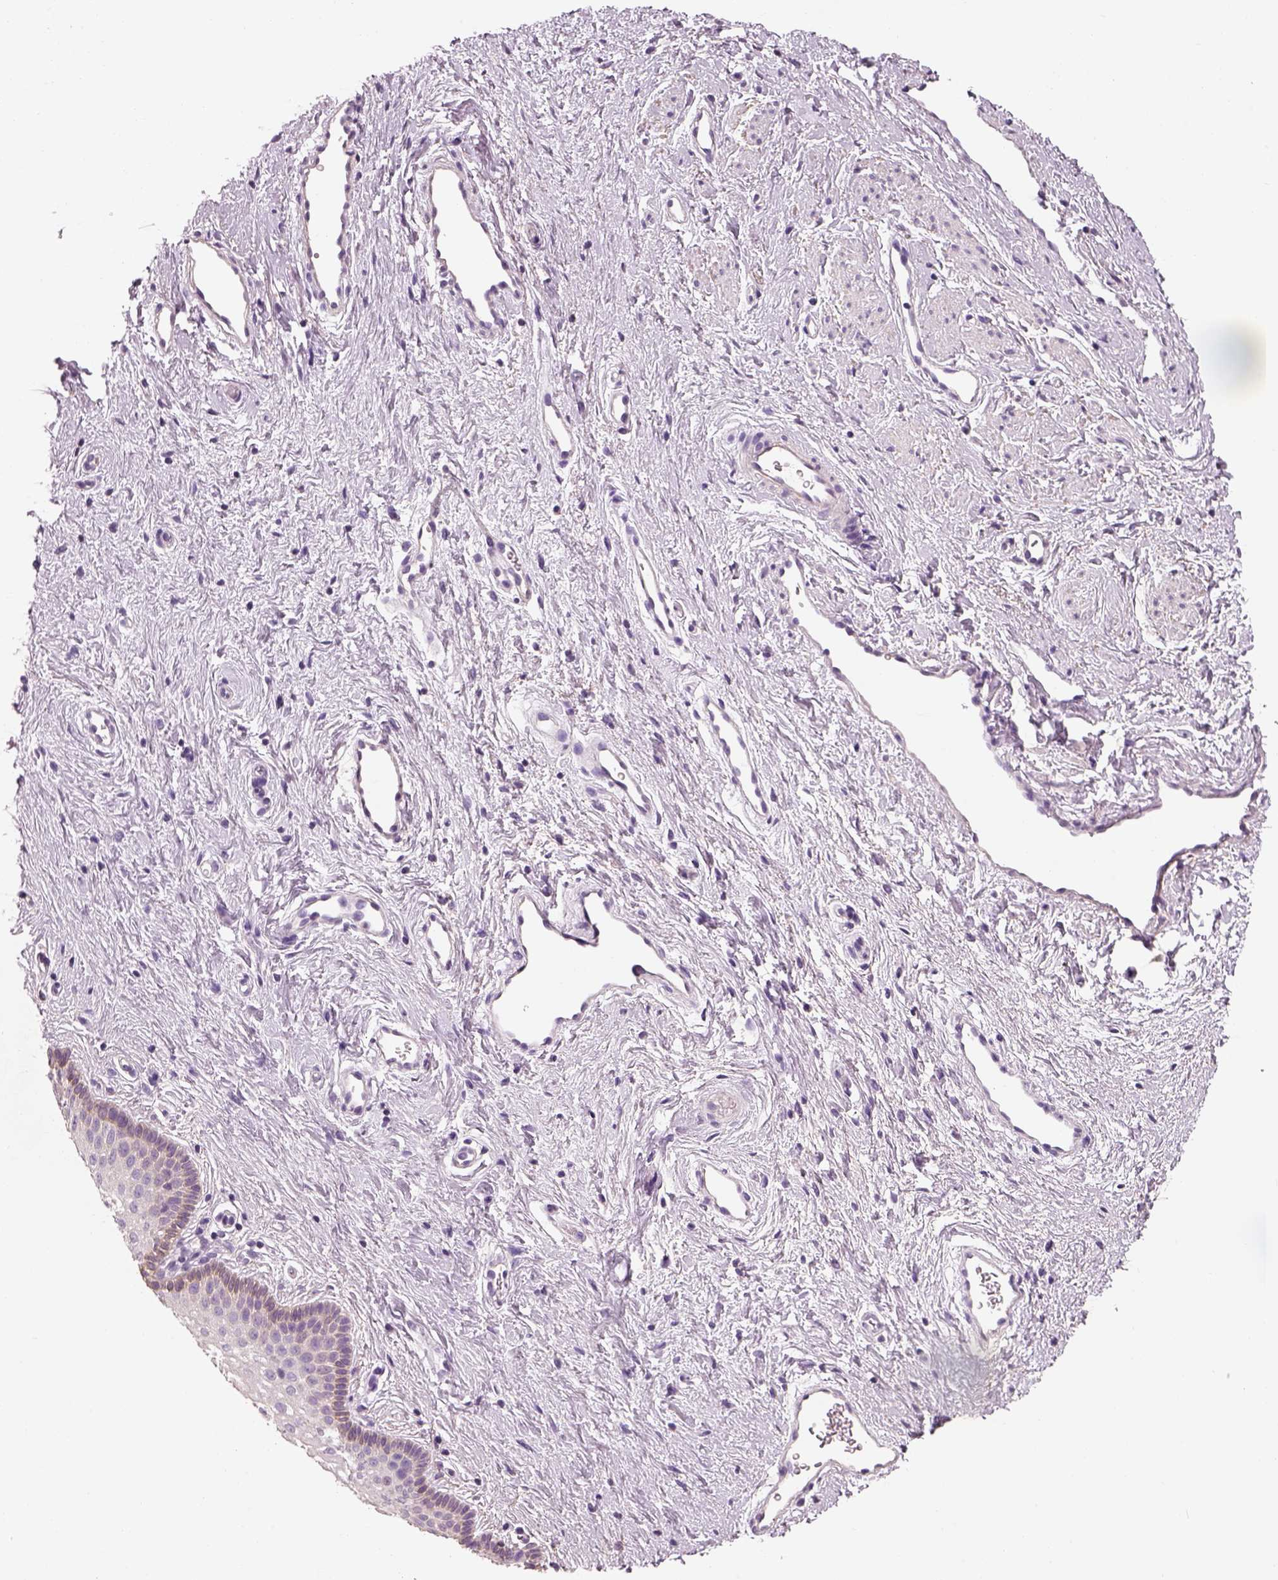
{"staining": {"intensity": "negative", "quantity": "none", "location": "none"}, "tissue": "vagina", "cell_type": "Squamous epithelial cells", "image_type": "normal", "snomed": [{"axis": "morphology", "description": "Normal tissue, NOS"}, {"axis": "topography", "description": "Vagina"}], "caption": "Photomicrograph shows no protein expression in squamous epithelial cells of benign vagina. Nuclei are stained in blue.", "gene": "OTUD6A", "patient": {"sex": "female", "age": 36}}